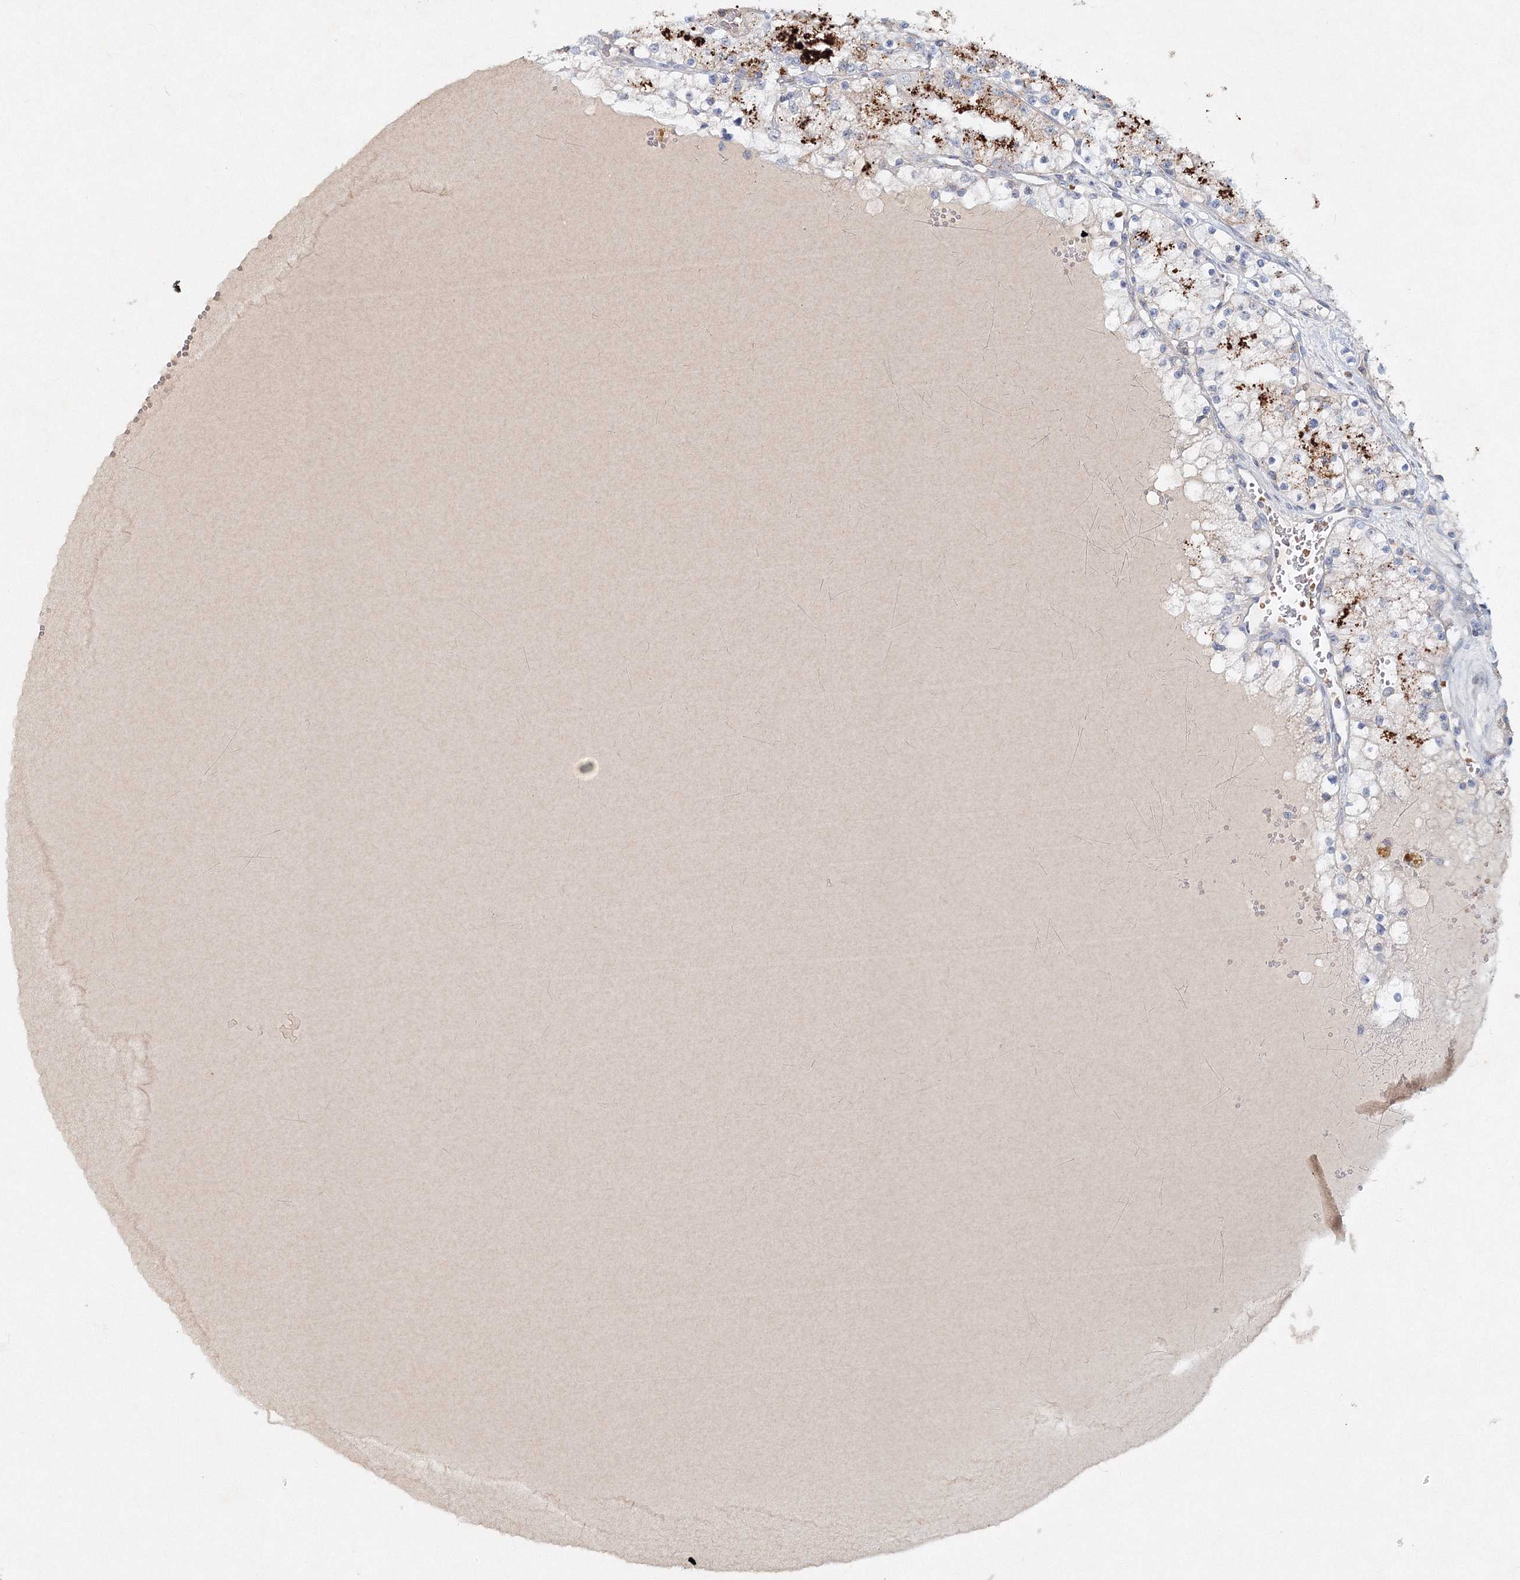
{"staining": {"intensity": "negative", "quantity": "none", "location": "none"}, "tissue": "renal cancer", "cell_type": "Tumor cells", "image_type": "cancer", "snomed": [{"axis": "morphology", "description": "Adenocarcinoma, NOS"}, {"axis": "topography", "description": "Kidney"}], "caption": "This histopathology image is of renal cancer stained with immunohistochemistry (IHC) to label a protein in brown with the nuclei are counter-stained blue. There is no positivity in tumor cells.", "gene": "SH3BP5", "patient": {"sex": "male", "age": 80}}